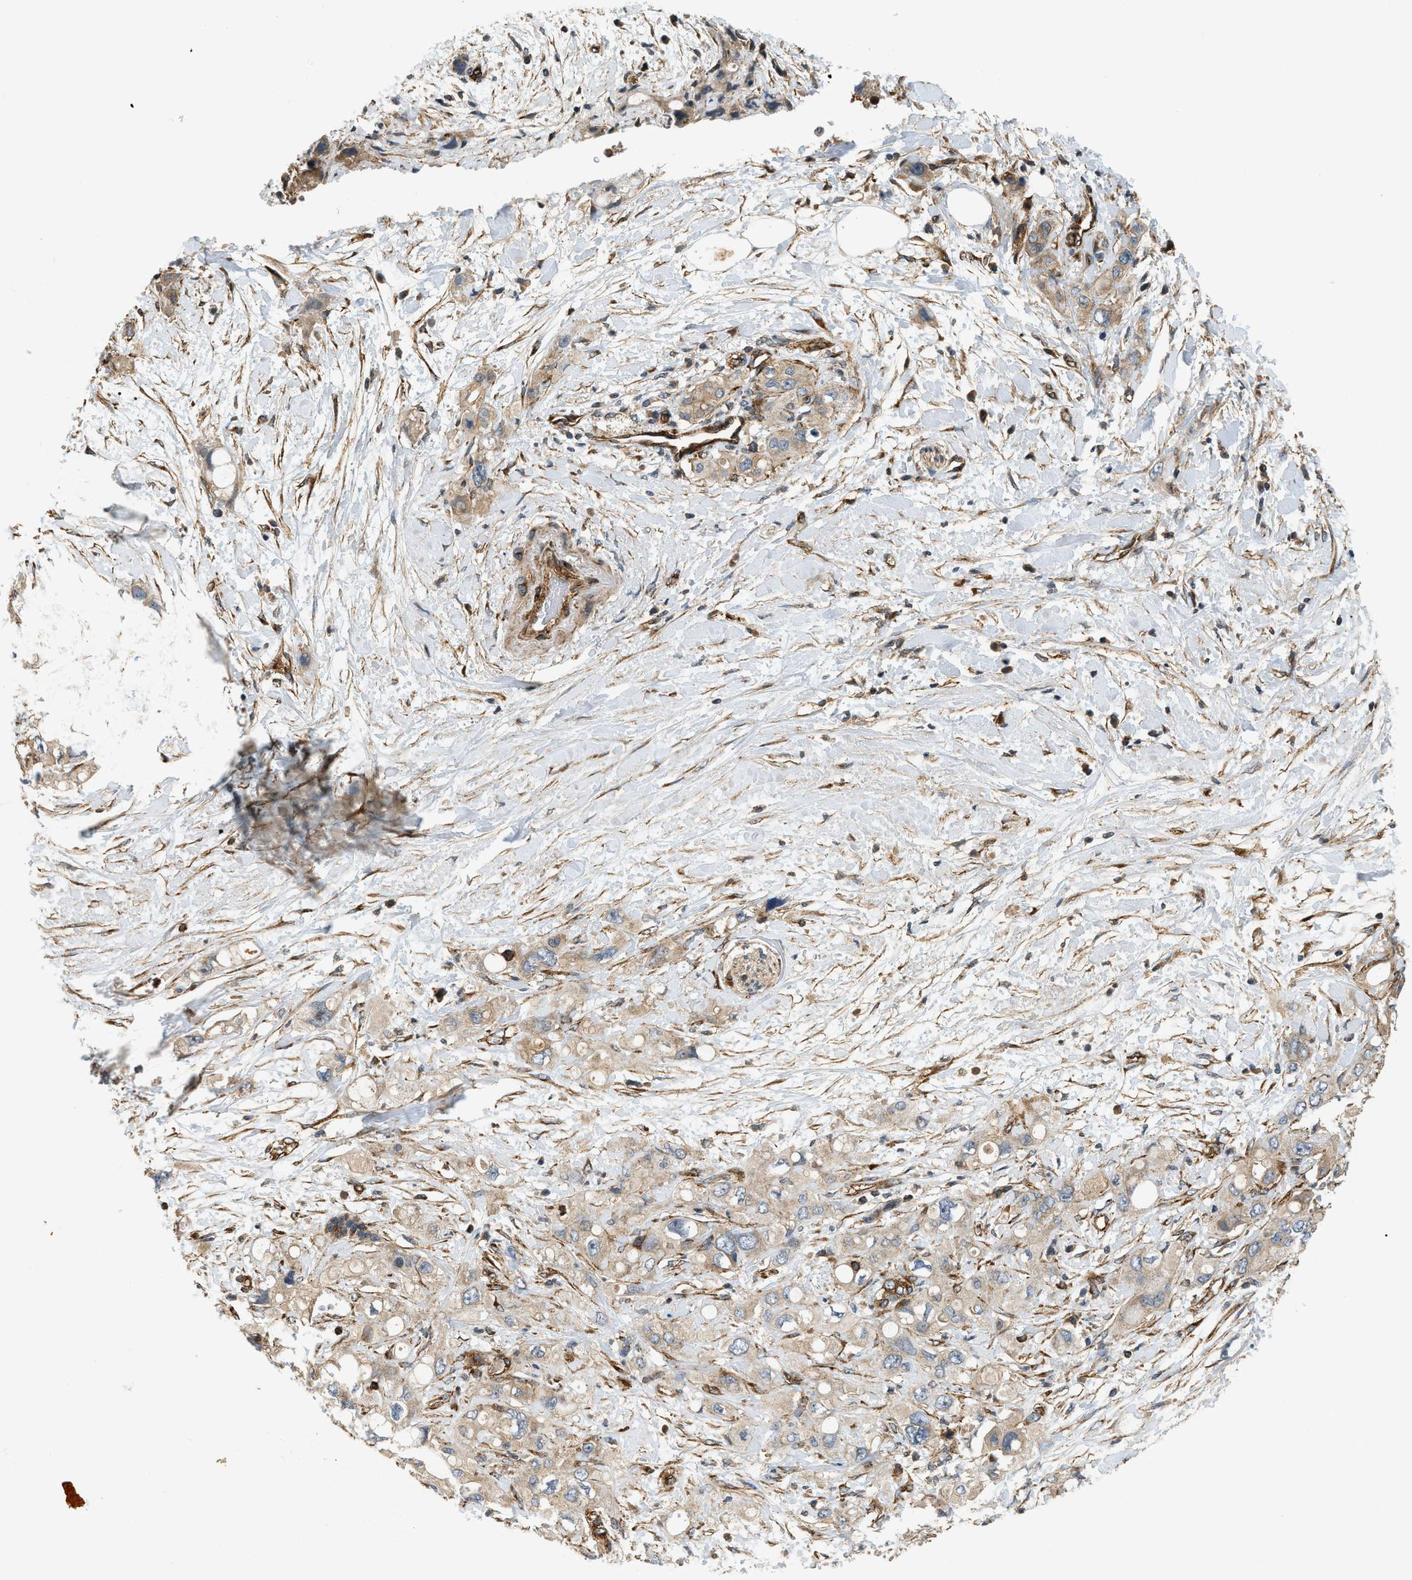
{"staining": {"intensity": "weak", "quantity": ">75%", "location": "cytoplasmic/membranous"}, "tissue": "pancreatic cancer", "cell_type": "Tumor cells", "image_type": "cancer", "snomed": [{"axis": "morphology", "description": "Adenocarcinoma, NOS"}, {"axis": "topography", "description": "Pancreas"}], "caption": "Protein expression analysis of pancreatic cancer (adenocarcinoma) reveals weak cytoplasmic/membranous positivity in approximately >75% of tumor cells.", "gene": "HIP1", "patient": {"sex": "female", "age": 56}}